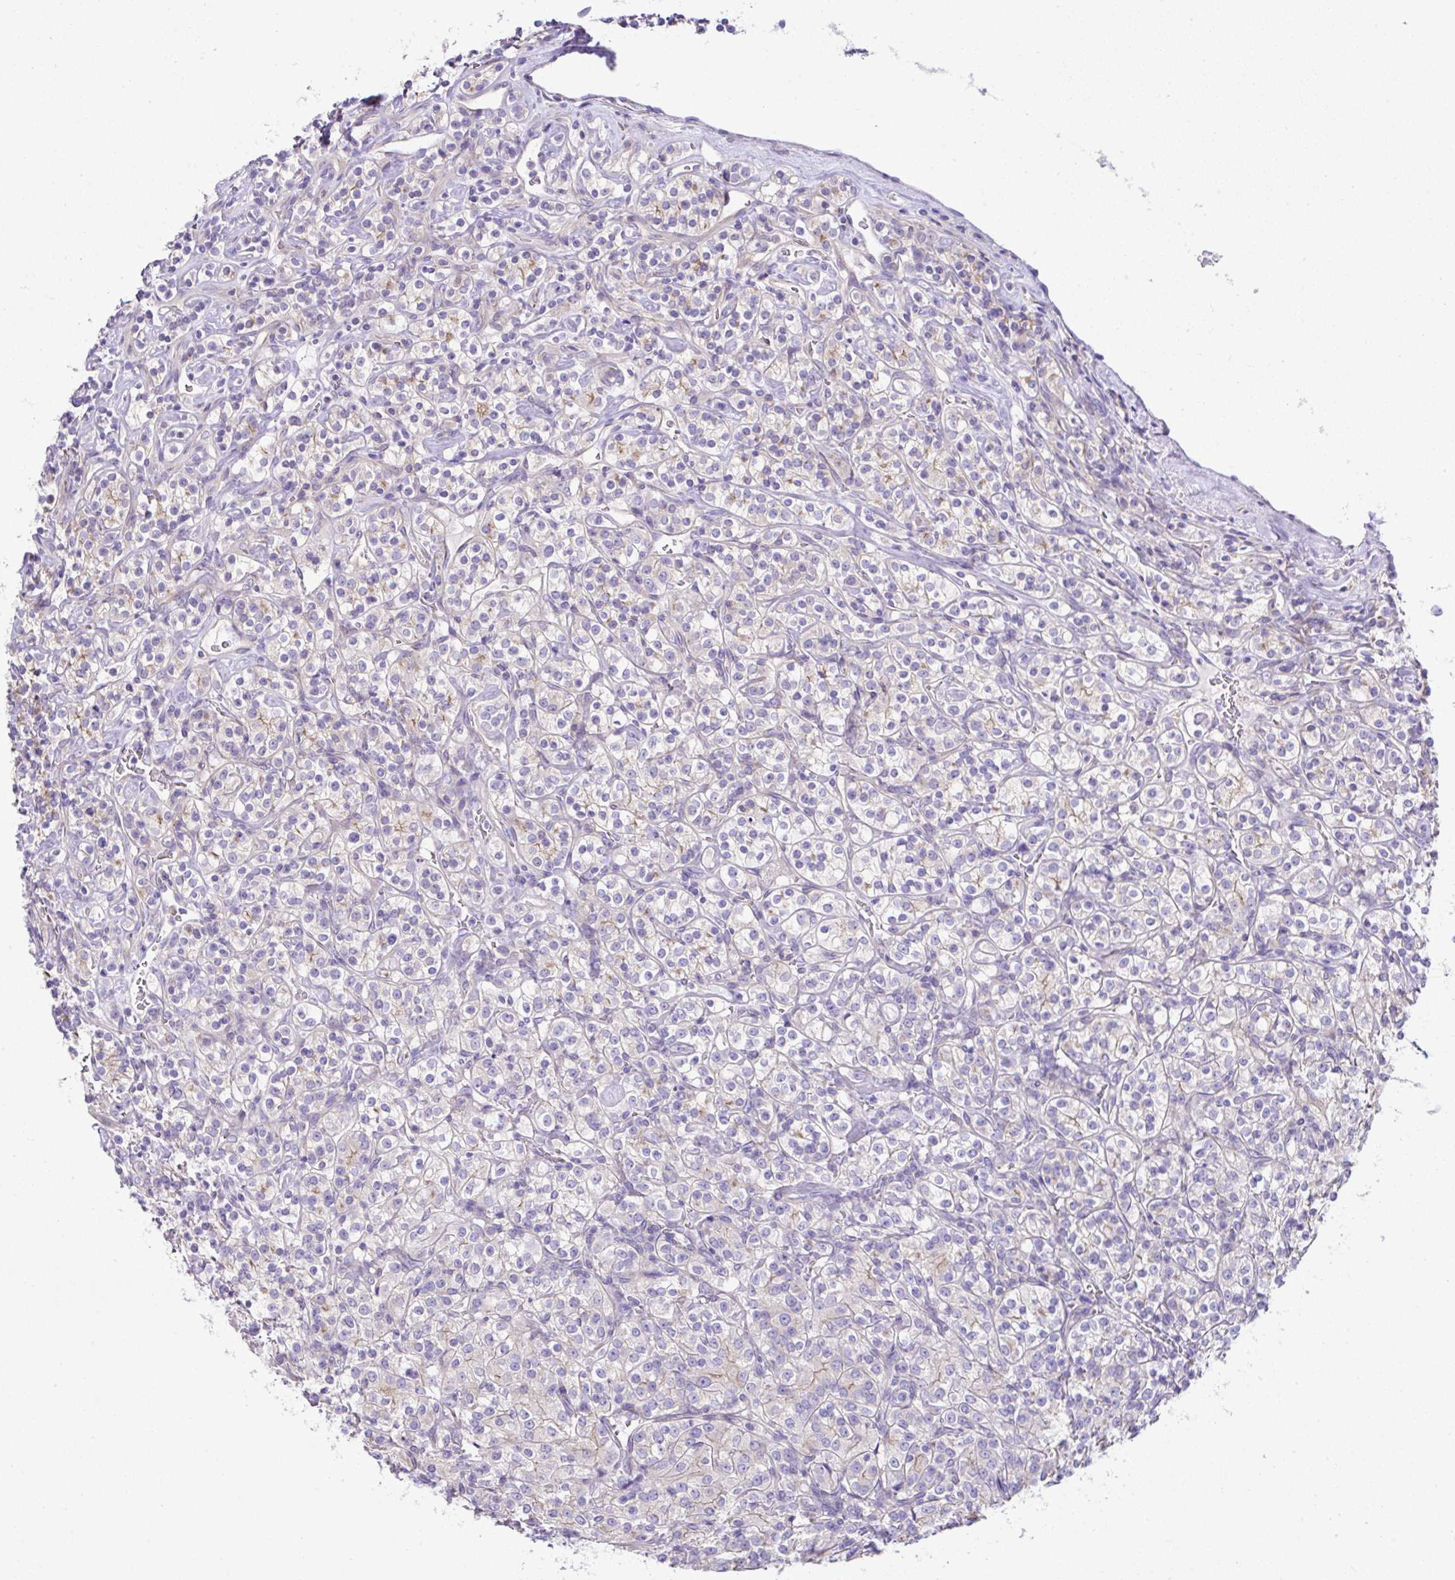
{"staining": {"intensity": "weak", "quantity": "<25%", "location": "cytoplasmic/membranous"}, "tissue": "renal cancer", "cell_type": "Tumor cells", "image_type": "cancer", "snomed": [{"axis": "morphology", "description": "Adenocarcinoma, NOS"}, {"axis": "topography", "description": "Kidney"}], "caption": "Renal adenocarcinoma was stained to show a protein in brown. There is no significant expression in tumor cells. (Immunohistochemistry, brightfield microscopy, high magnification).", "gene": "OR4P4", "patient": {"sex": "male", "age": 77}}